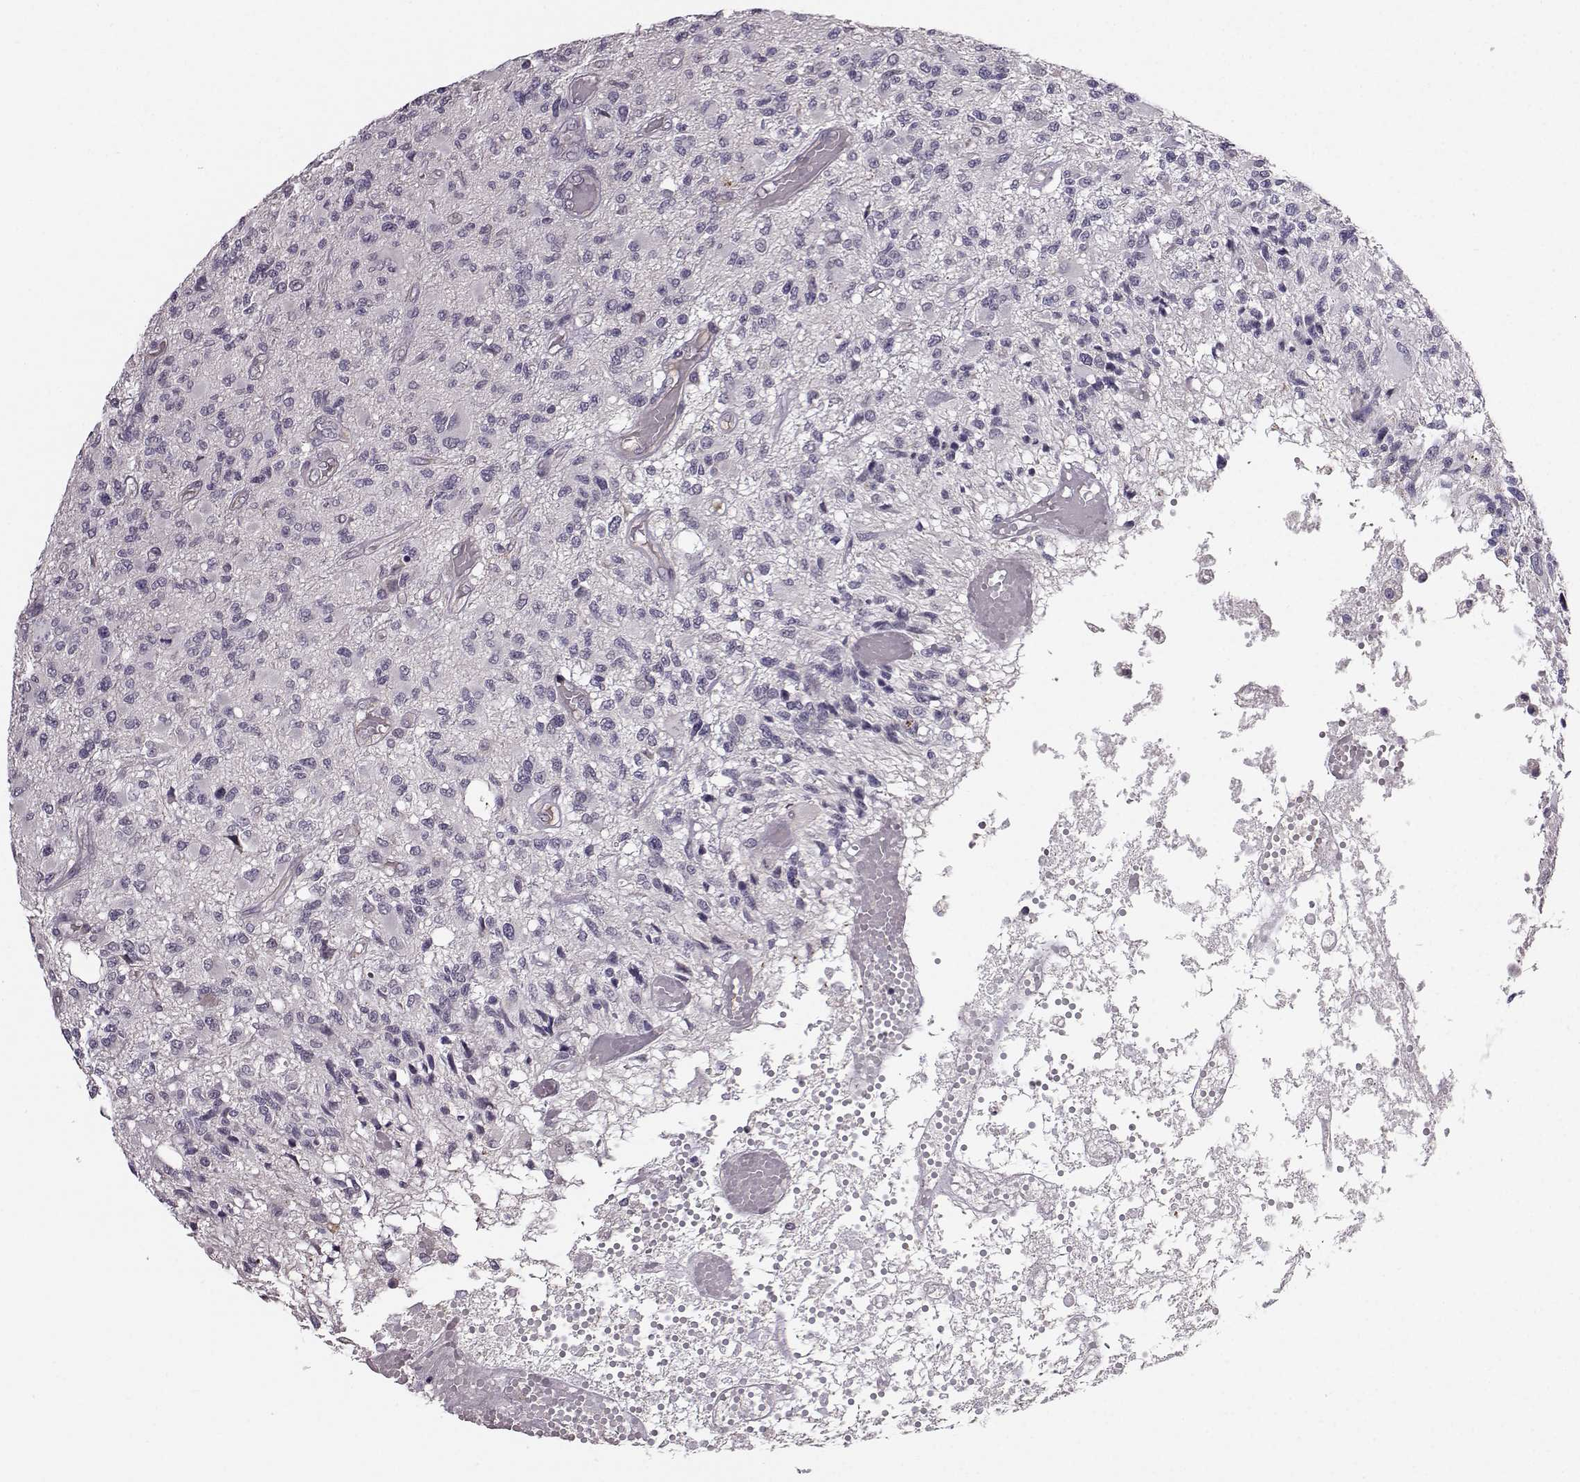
{"staining": {"intensity": "negative", "quantity": "none", "location": "none"}, "tissue": "glioma", "cell_type": "Tumor cells", "image_type": "cancer", "snomed": [{"axis": "morphology", "description": "Glioma, malignant, High grade"}, {"axis": "topography", "description": "Brain"}], "caption": "The histopathology image reveals no staining of tumor cells in glioma.", "gene": "TSPYL5", "patient": {"sex": "female", "age": 63}}